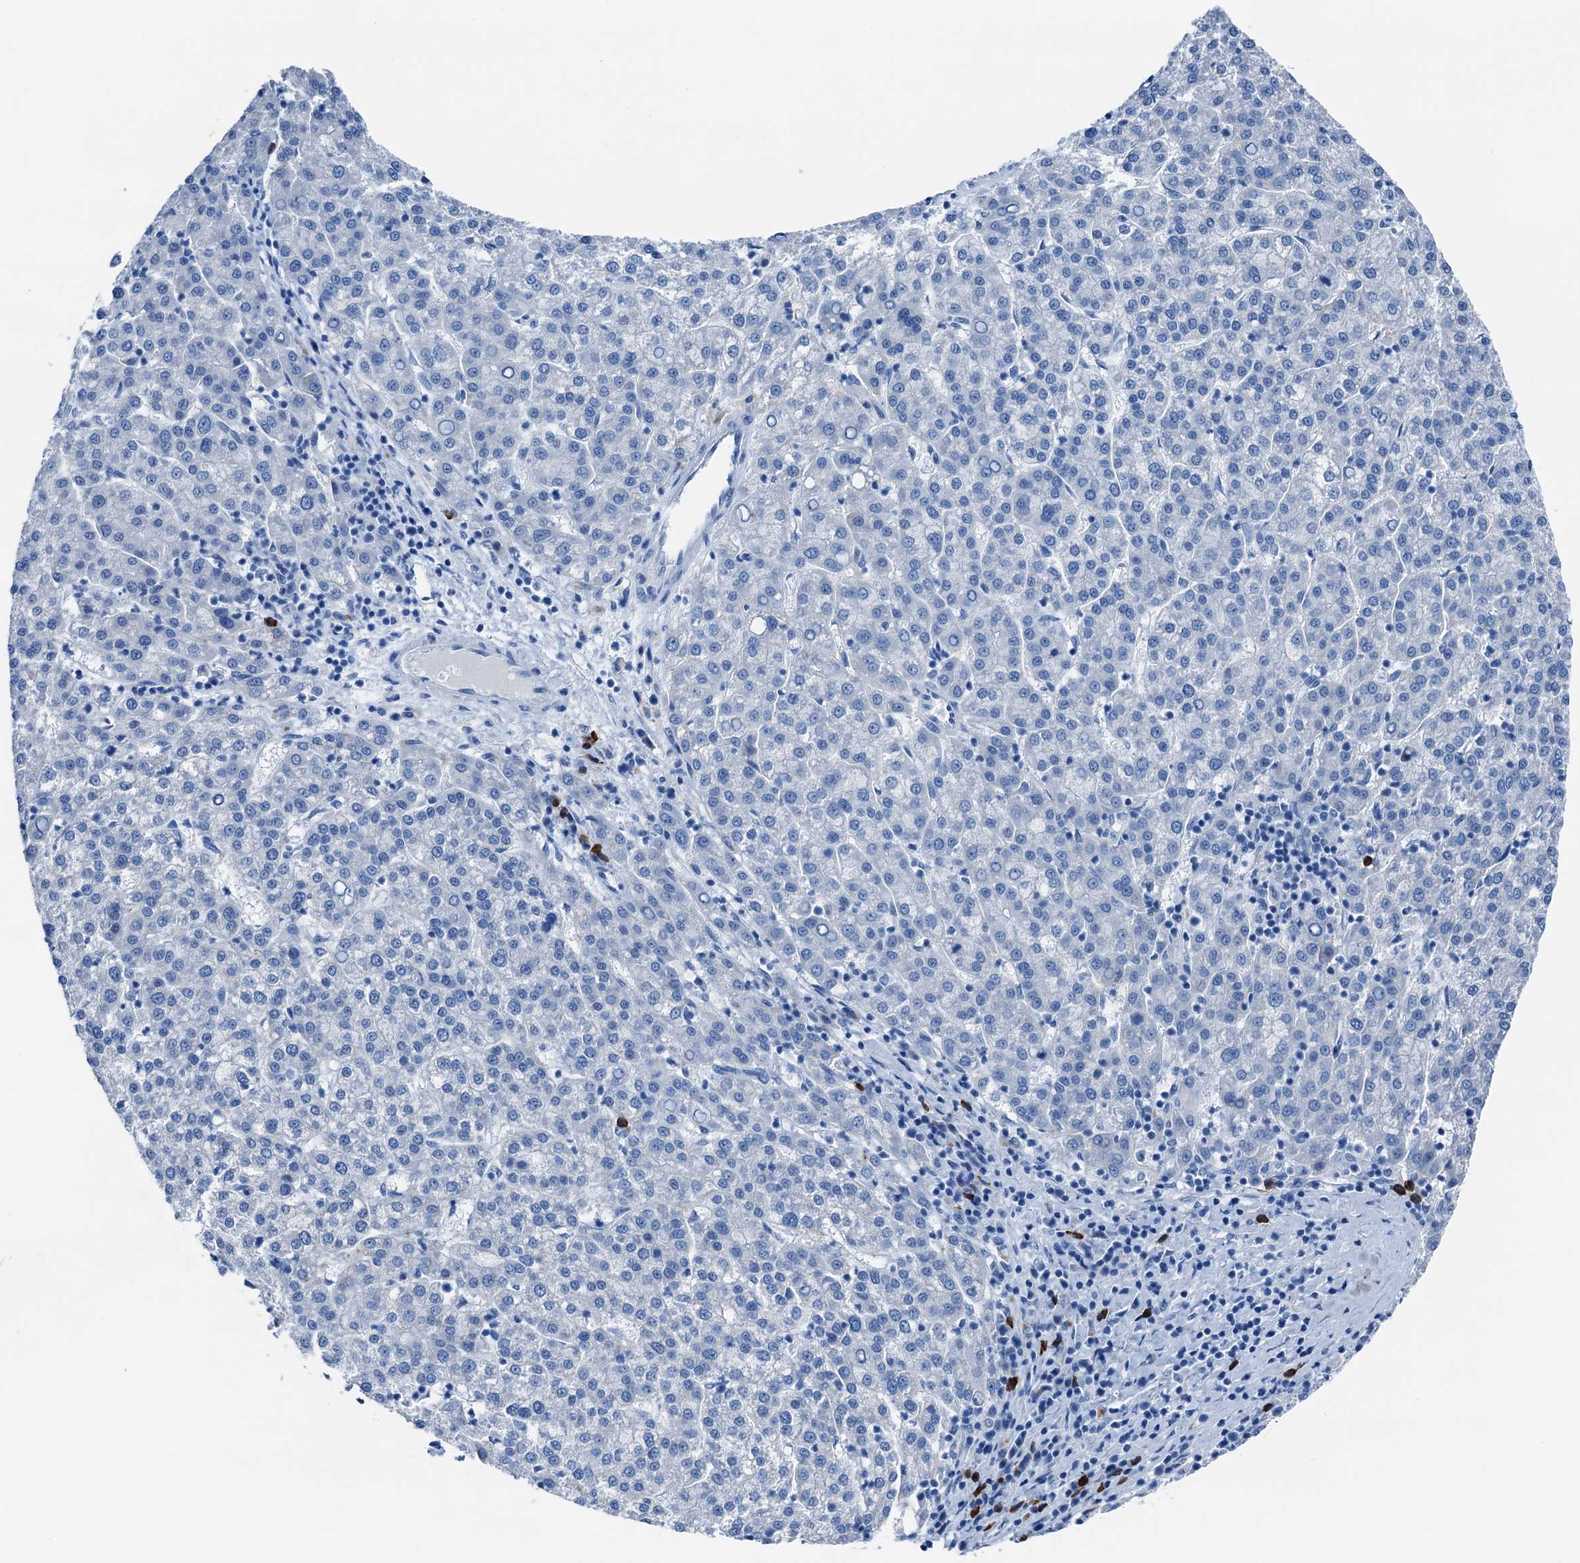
{"staining": {"intensity": "negative", "quantity": "none", "location": "none"}, "tissue": "liver cancer", "cell_type": "Tumor cells", "image_type": "cancer", "snomed": [{"axis": "morphology", "description": "Carcinoma, Hepatocellular, NOS"}, {"axis": "topography", "description": "Liver"}], "caption": "The histopathology image demonstrates no significant expression in tumor cells of liver hepatocellular carcinoma.", "gene": "C1QTNF4", "patient": {"sex": "female", "age": 58}}